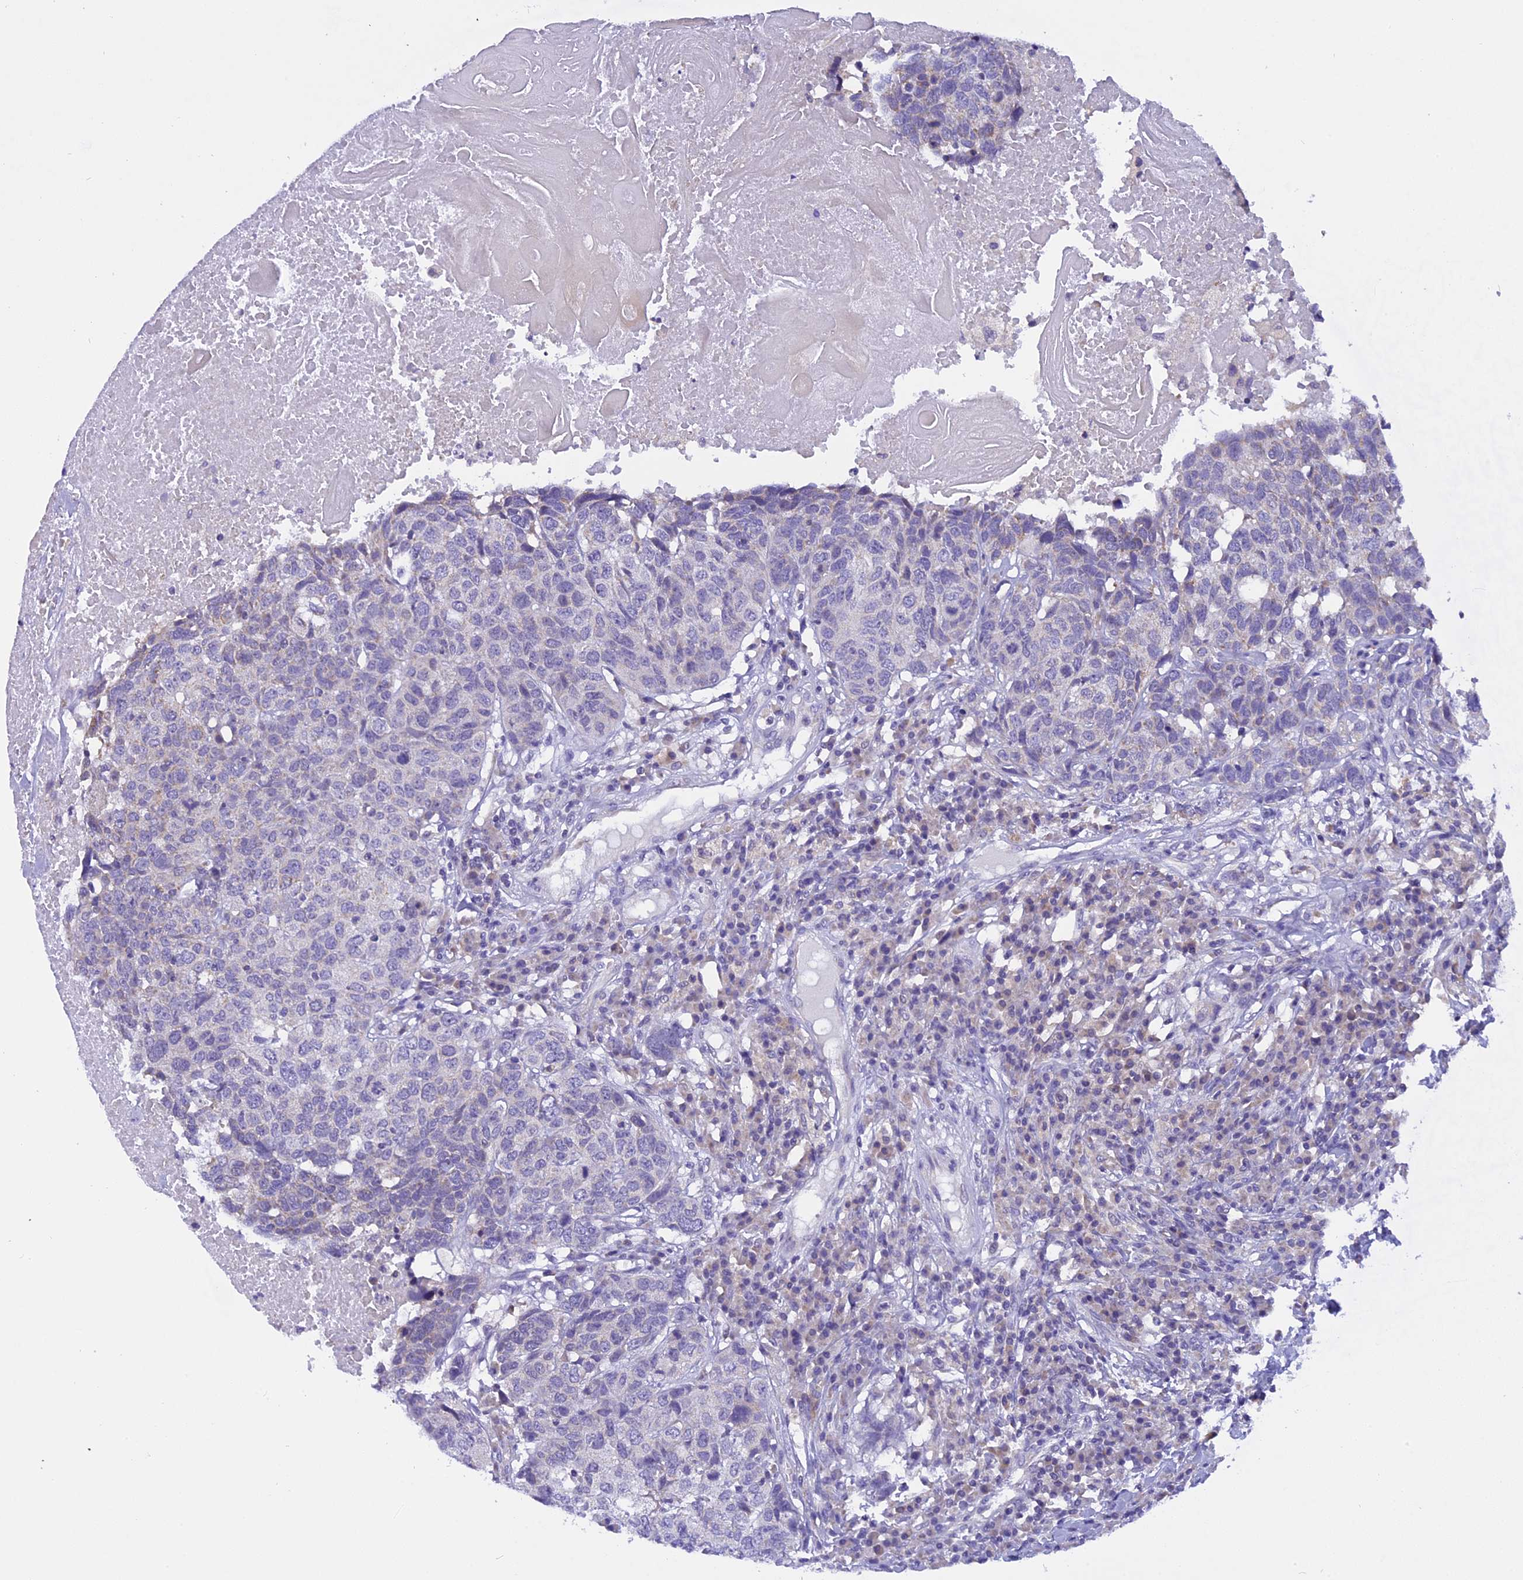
{"staining": {"intensity": "negative", "quantity": "none", "location": "none"}, "tissue": "head and neck cancer", "cell_type": "Tumor cells", "image_type": "cancer", "snomed": [{"axis": "morphology", "description": "Squamous cell carcinoma, NOS"}, {"axis": "topography", "description": "Head-Neck"}], "caption": "High power microscopy micrograph of an IHC image of head and neck cancer (squamous cell carcinoma), revealing no significant positivity in tumor cells.", "gene": "TRIM3", "patient": {"sex": "male", "age": 66}}